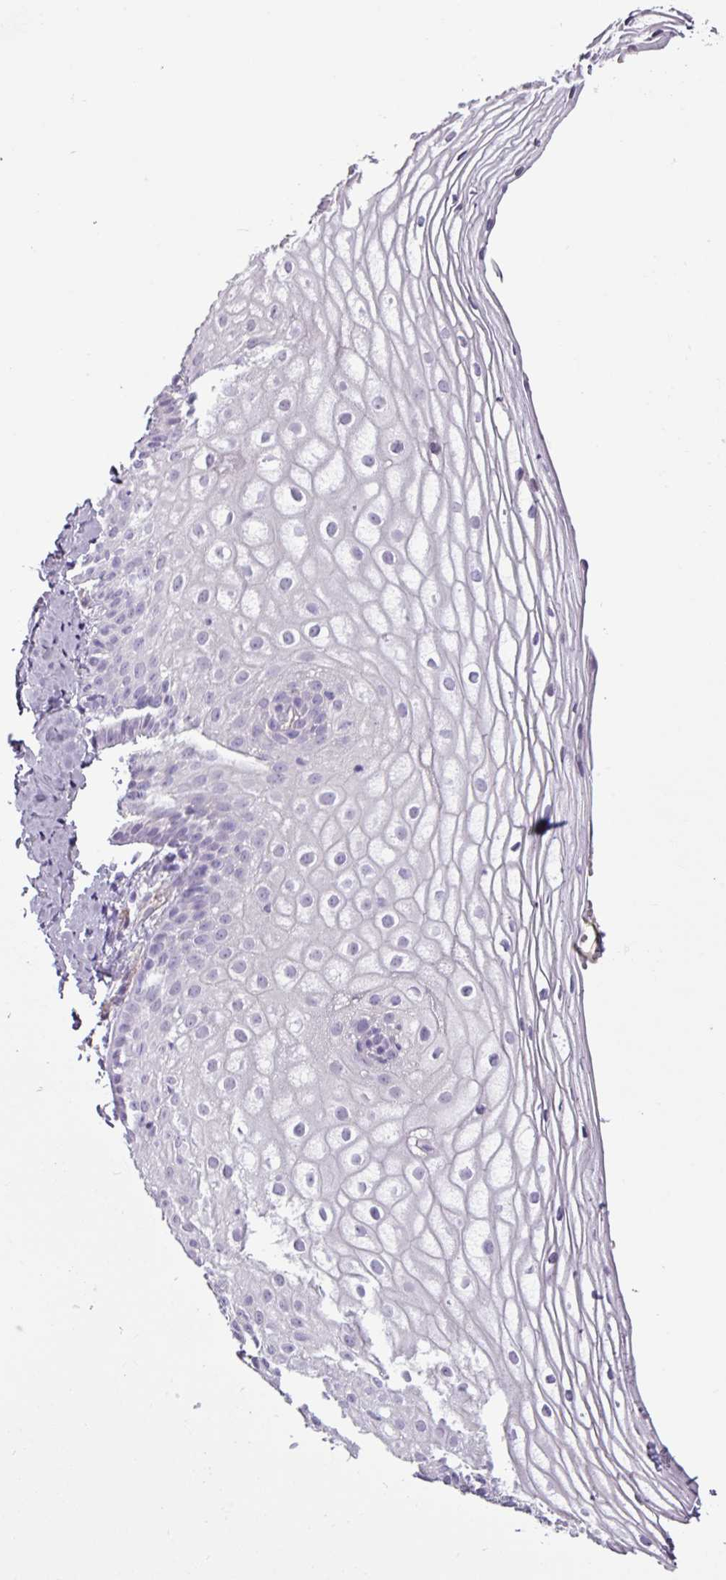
{"staining": {"intensity": "weak", "quantity": "<25%", "location": "nuclear"}, "tissue": "vagina", "cell_type": "Squamous epithelial cells", "image_type": "normal", "snomed": [{"axis": "morphology", "description": "Normal tissue, NOS"}, {"axis": "topography", "description": "Vagina"}], "caption": "Immunohistochemical staining of normal human vagina reveals no significant expression in squamous epithelial cells.", "gene": "ATP10A", "patient": {"sex": "female", "age": 56}}